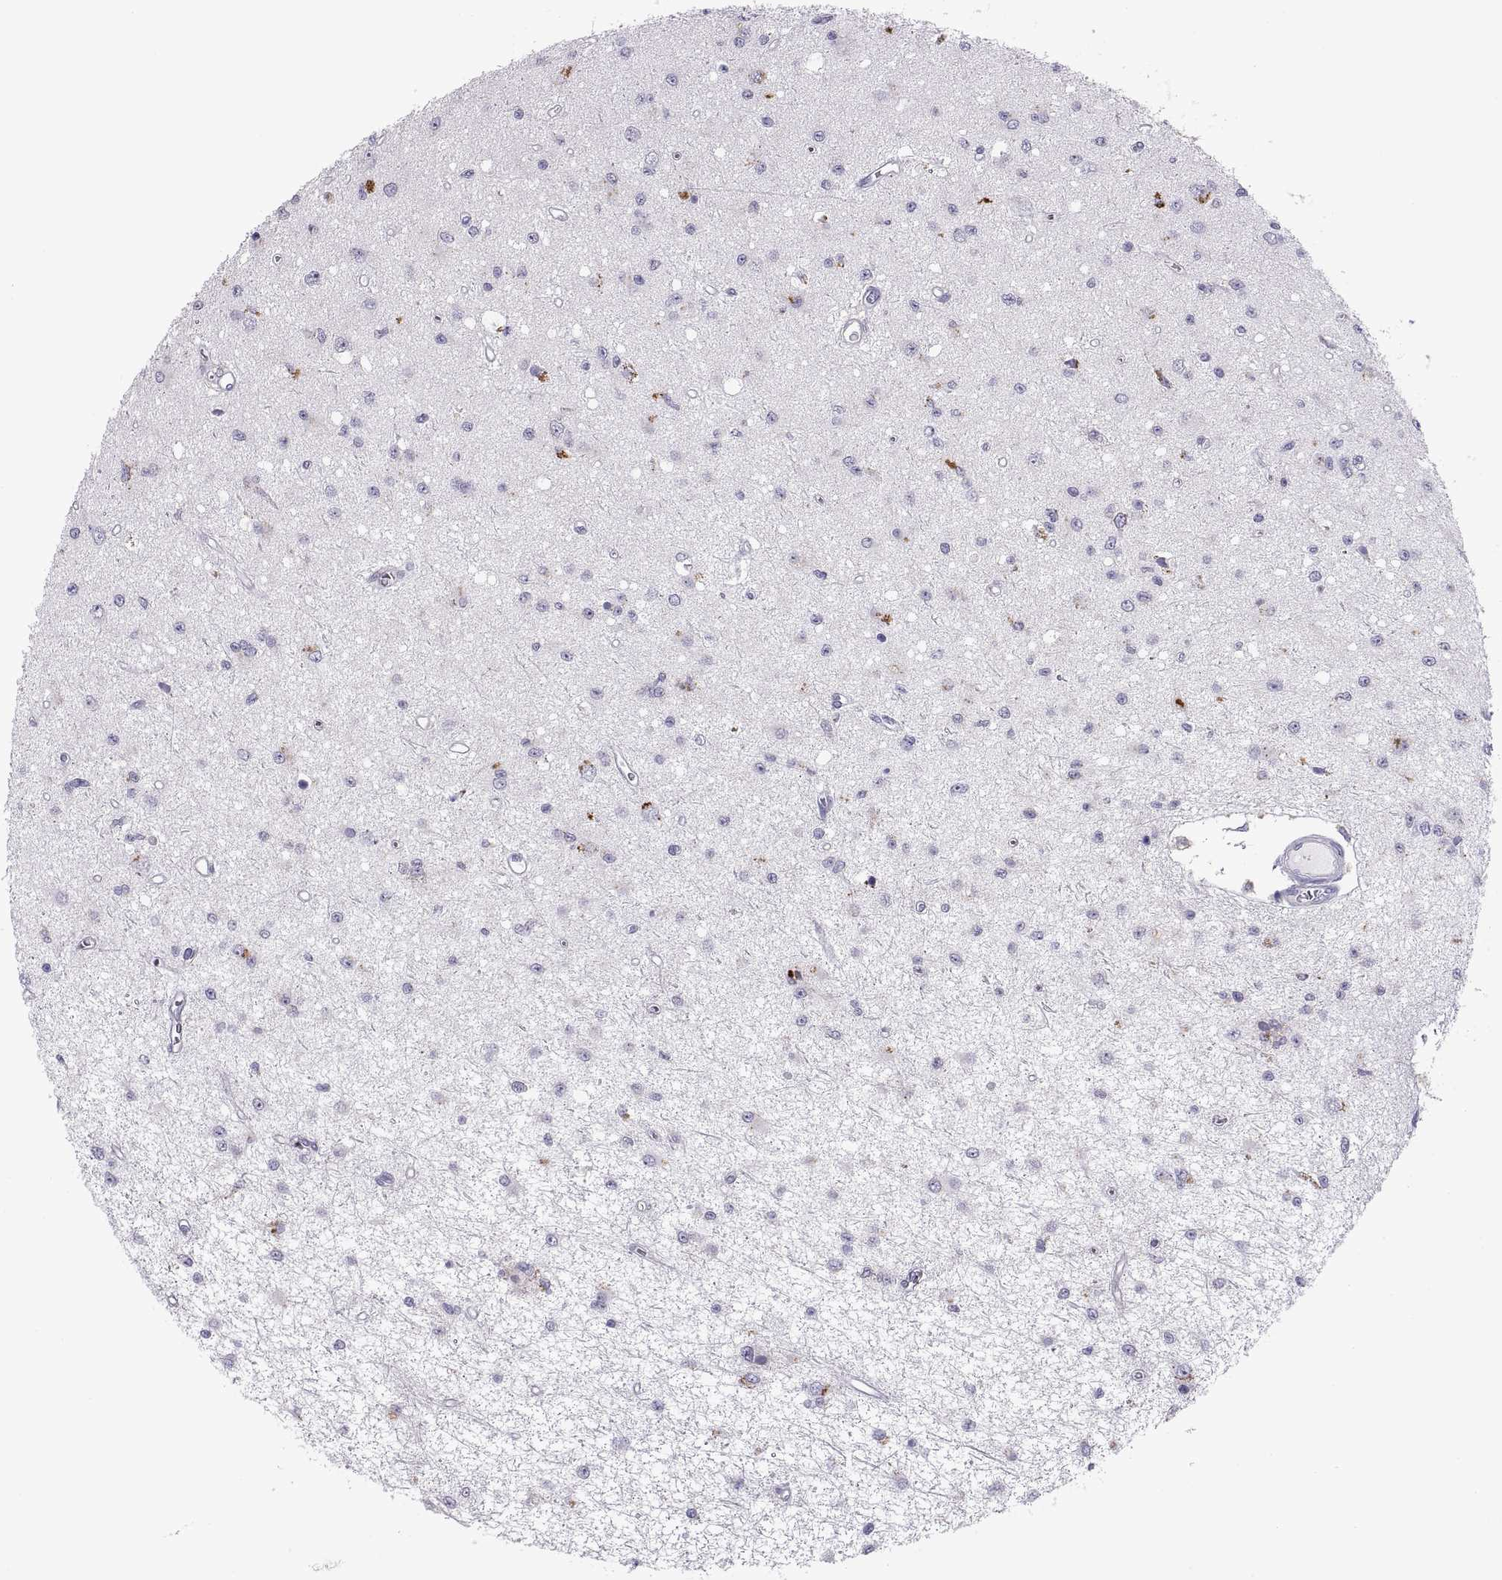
{"staining": {"intensity": "negative", "quantity": "none", "location": "none"}, "tissue": "glioma", "cell_type": "Tumor cells", "image_type": "cancer", "snomed": [{"axis": "morphology", "description": "Glioma, malignant, Low grade"}, {"axis": "topography", "description": "Brain"}], "caption": "Tumor cells show no significant protein expression in malignant low-grade glioma. The staining is performed using DAB (3,3'-diaminobenzidine) brown chromogen with nuclei counter-stained in using hematoxylin.", "gene": "RGS19", "patient": {"sex": "female", "age": 45}}